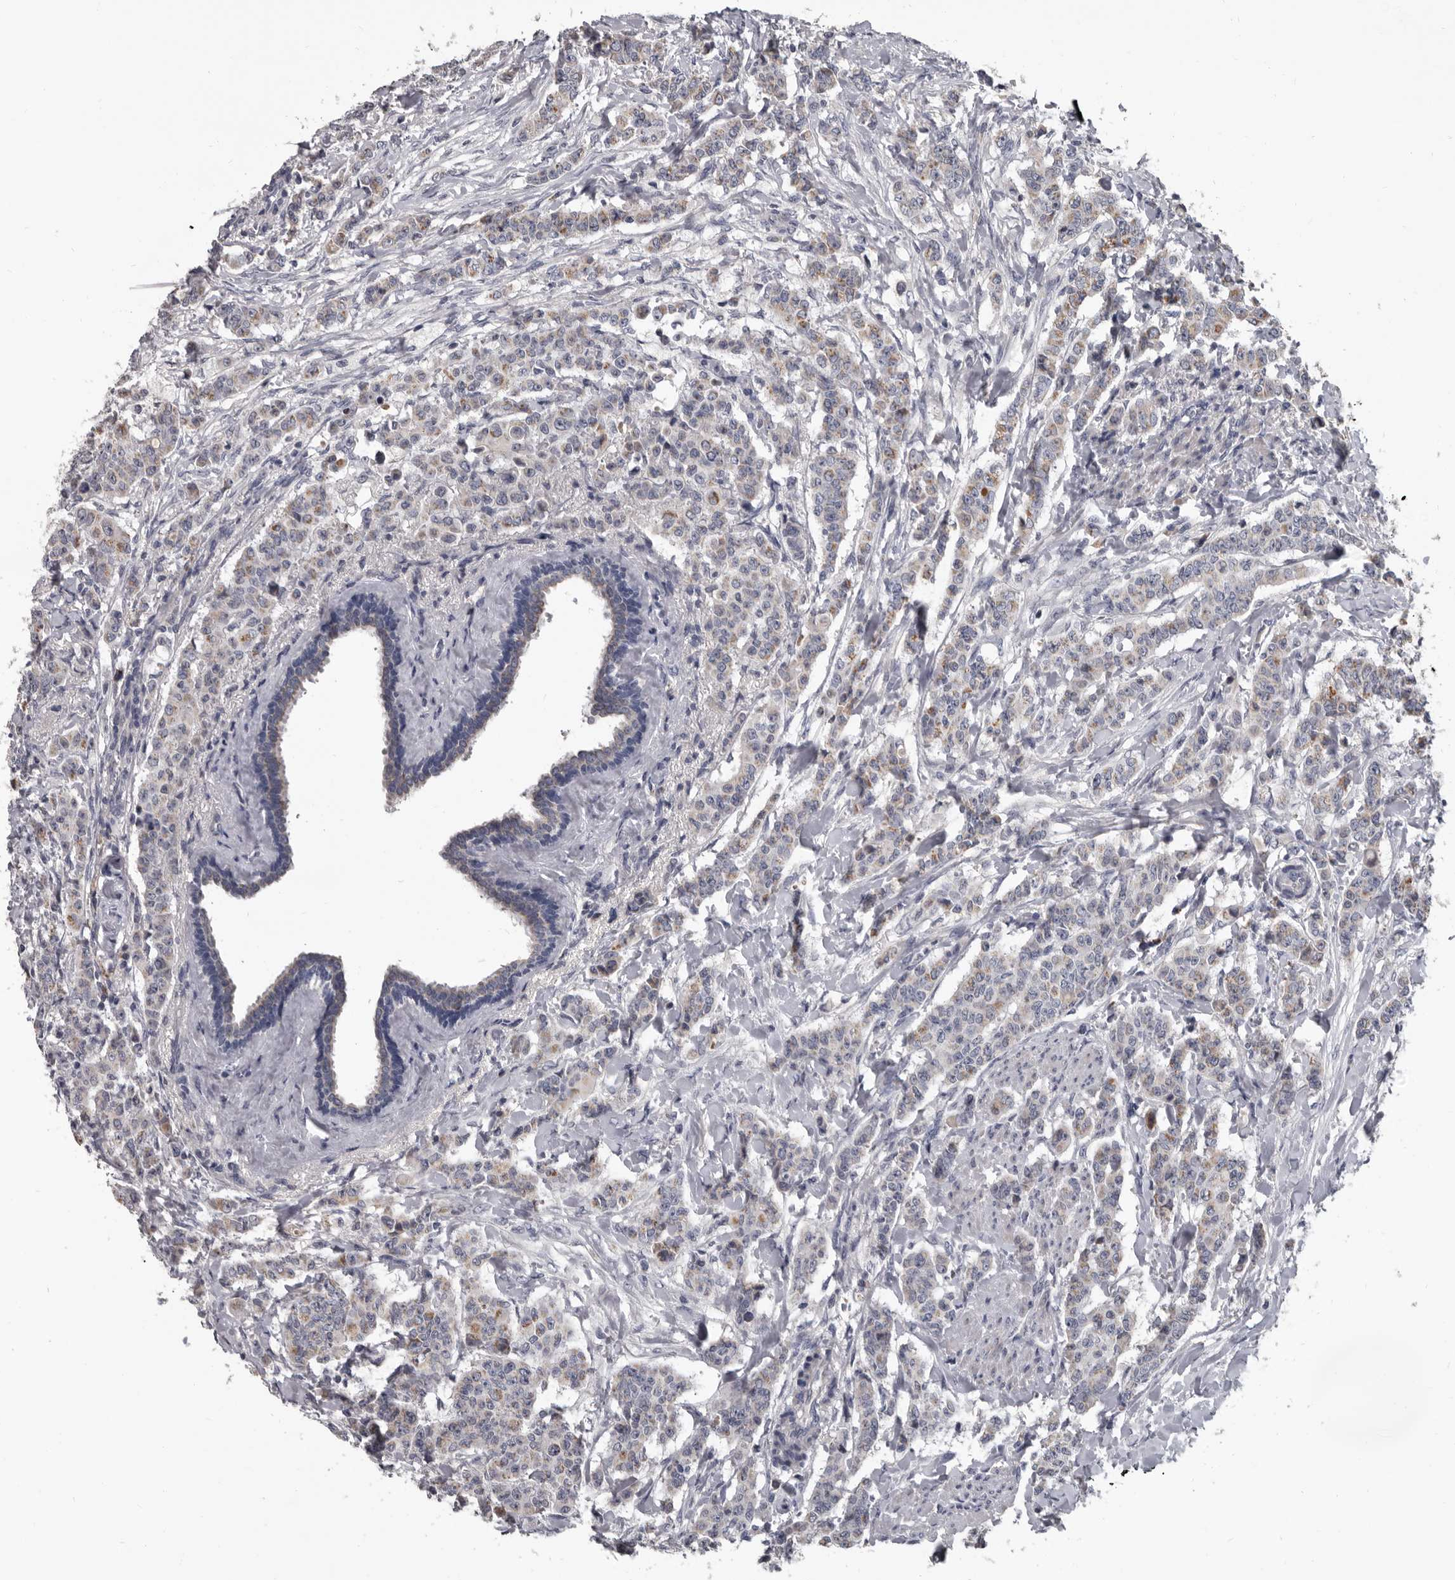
{"staining": {"intensity": "weak", "quantity": "<25%", "location": "cytoplasmic/membranous"}, "tissue": "breast cancer", "cell_type": "Tumor cells", "image_type": "cancer", "snomed": [{"axis": "morphology", "description": "Duct carcinoma"}, {"axis": "topography", "description": "Breast"}], "caption": "Micrograph shows no significant protein expression in tumor cells of breast cancer. The staining is performed using DAB brown chromogen with nuclei counter-stained in using hematoxylin.", "gene": "ALDH5A1", "patient": {"sex": "female", "age": 40}}